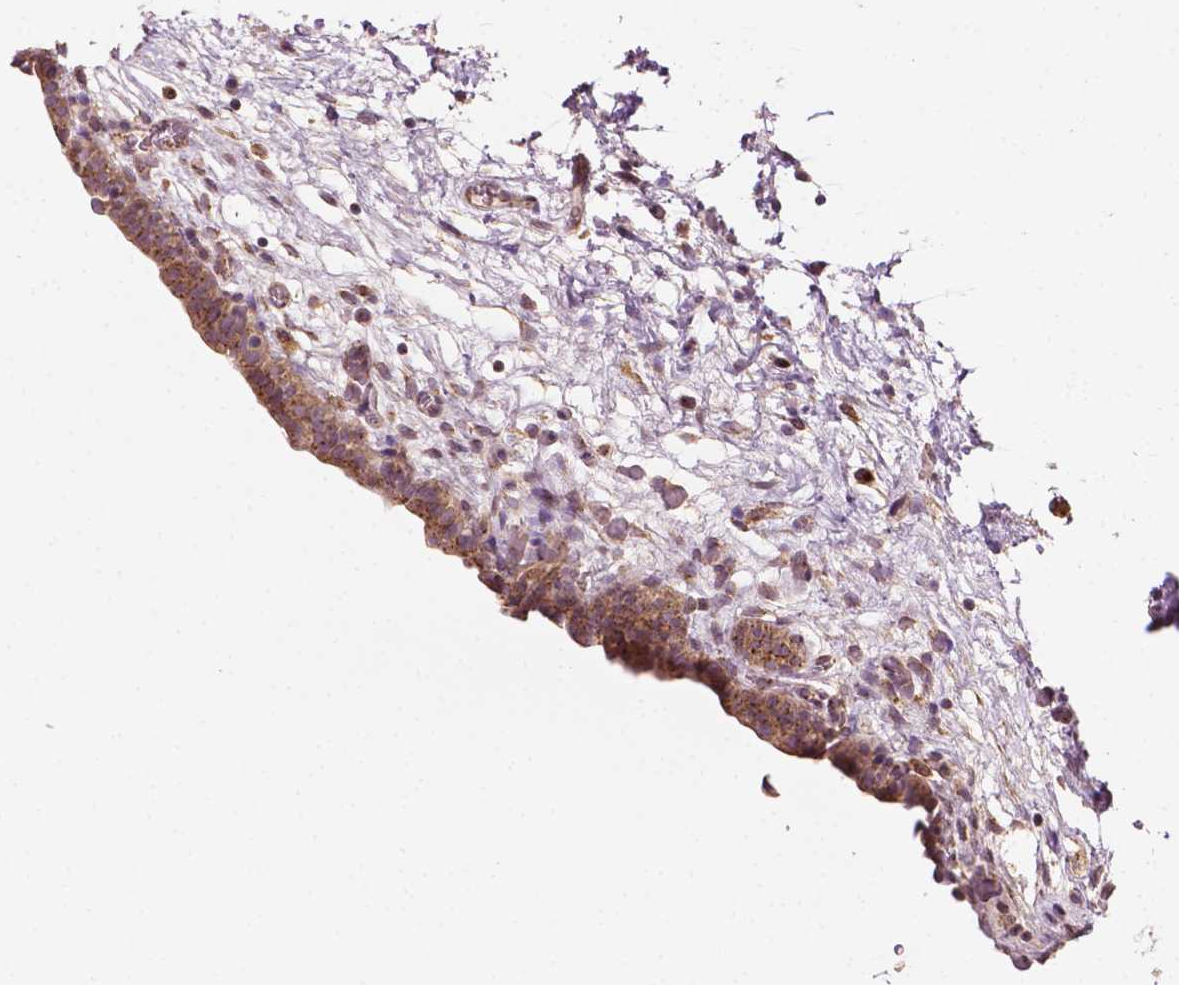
{"staining": {"intensity": "moderate", "quantity": ">75%", "location": "cytoplasmic/membranous"}, "tissue": "urinary bladder", "cell_type": "Urothelial cells", "image_type": "normal", "snomed": [{"axis": "morphology", "description": "Normal tissue, NOS"}, {"axis": "topography", "description": "Urinary bladder"}], "caption": "Immunohistochemical staining of unremarkable human urinary bladder displays >75% levels of moderate cytoplasmic/membranous protein positivity in approximately >75% of urothelial cells.", "gene": "EBAG9", "patient": {"sex": "male", "age": 69}}